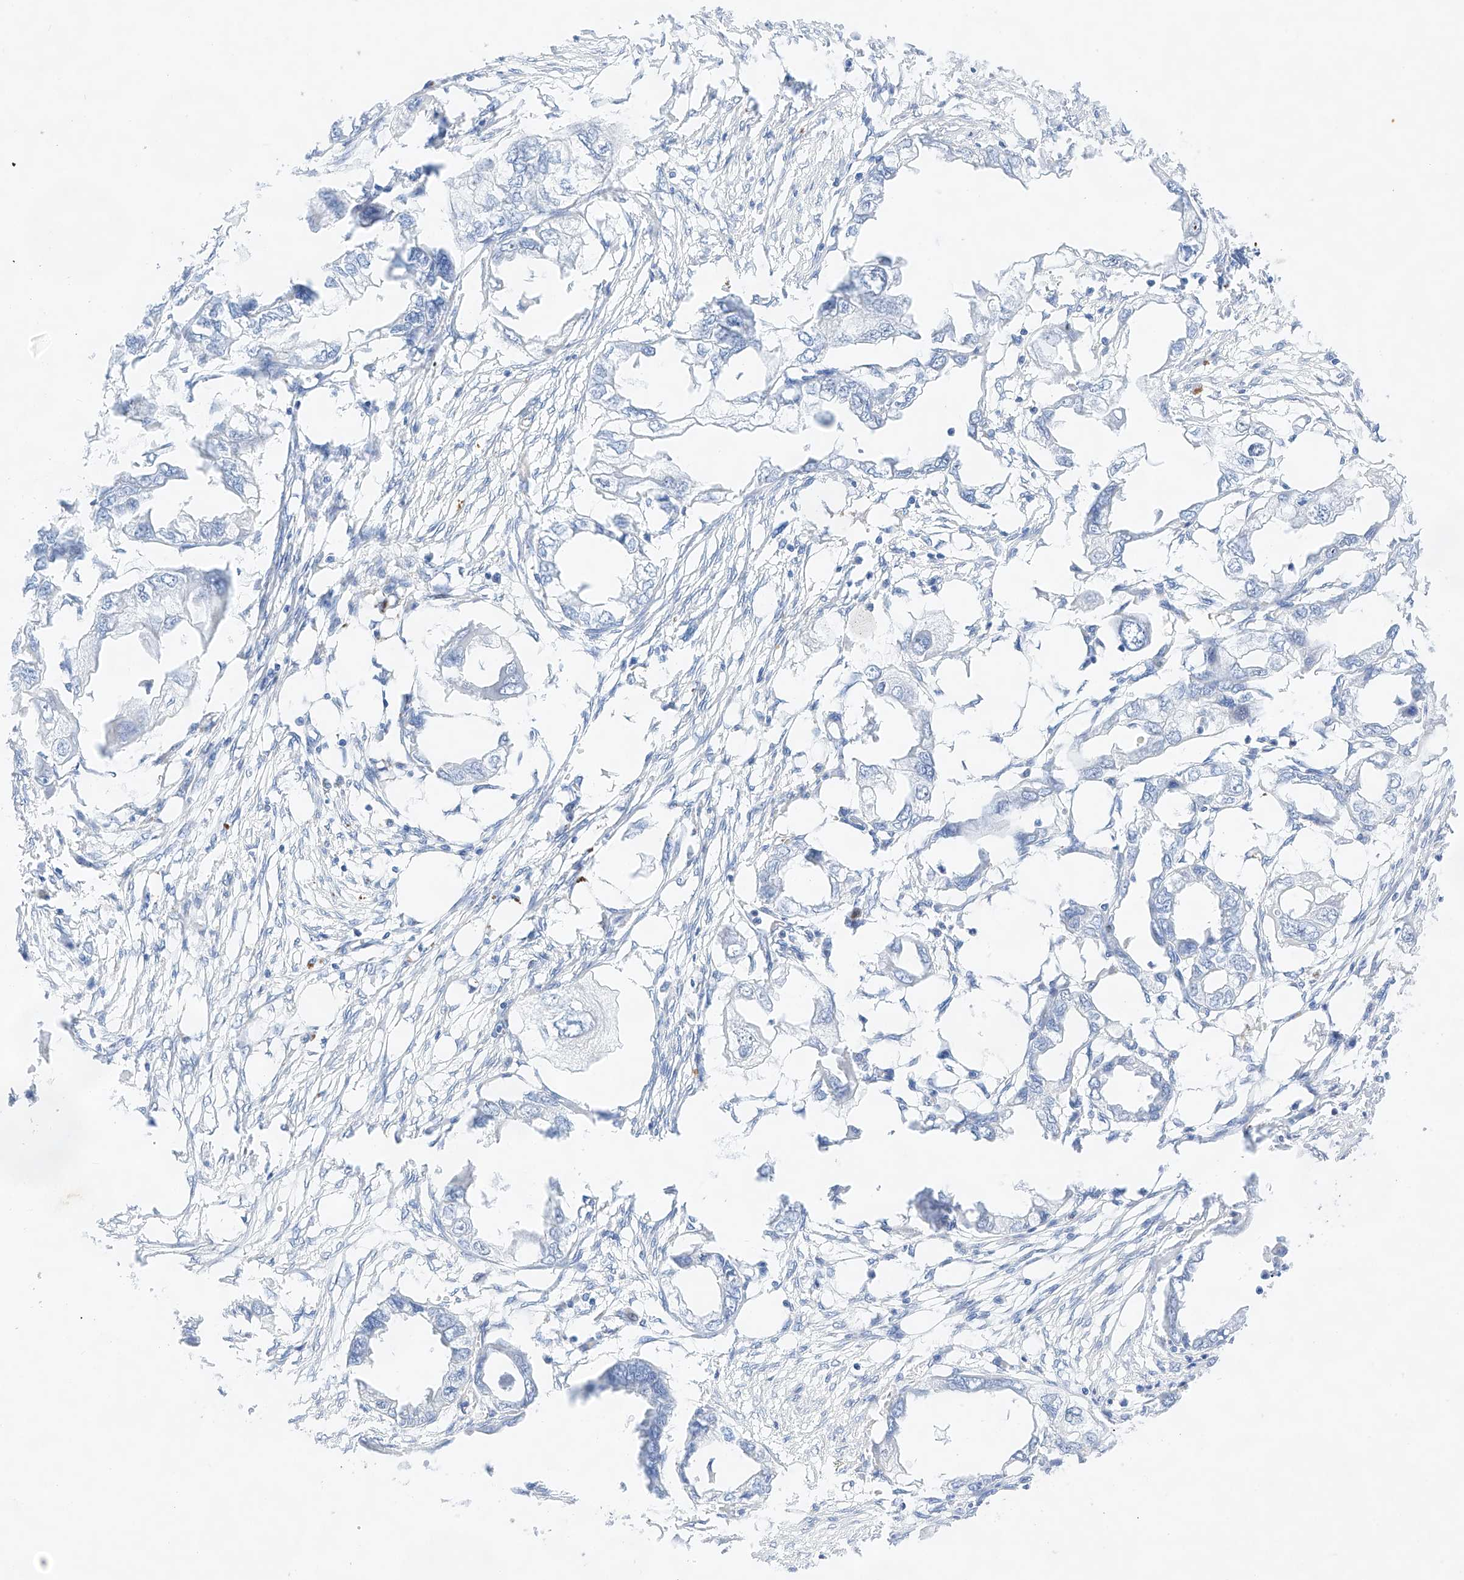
{"staining": {"intensity": "negative", "quantity": "none", "location": "none"}, "tissue": "endometrial cancer", "cell_type": "Tumor cells", "image_type": "cancer", "snomed": [{"axis": "morphology", "description": "Adenocarcinoma, NOS"}, {"axis": "morphology", "description": "Adenocarcinoma, metastatic, NOS"}, {"axis": "topography", "description": "Adipose tissue"}, {"axis": "topography", "description": "Endometrium"}], "caption": "IHC photomicrograph of endometrial metastatic adenocarcinoma stained for a protein (brown), which shows no expression in tumor cells.", "gene": "NT5C3B", "patient": {"sex": "female", "age": 67}}